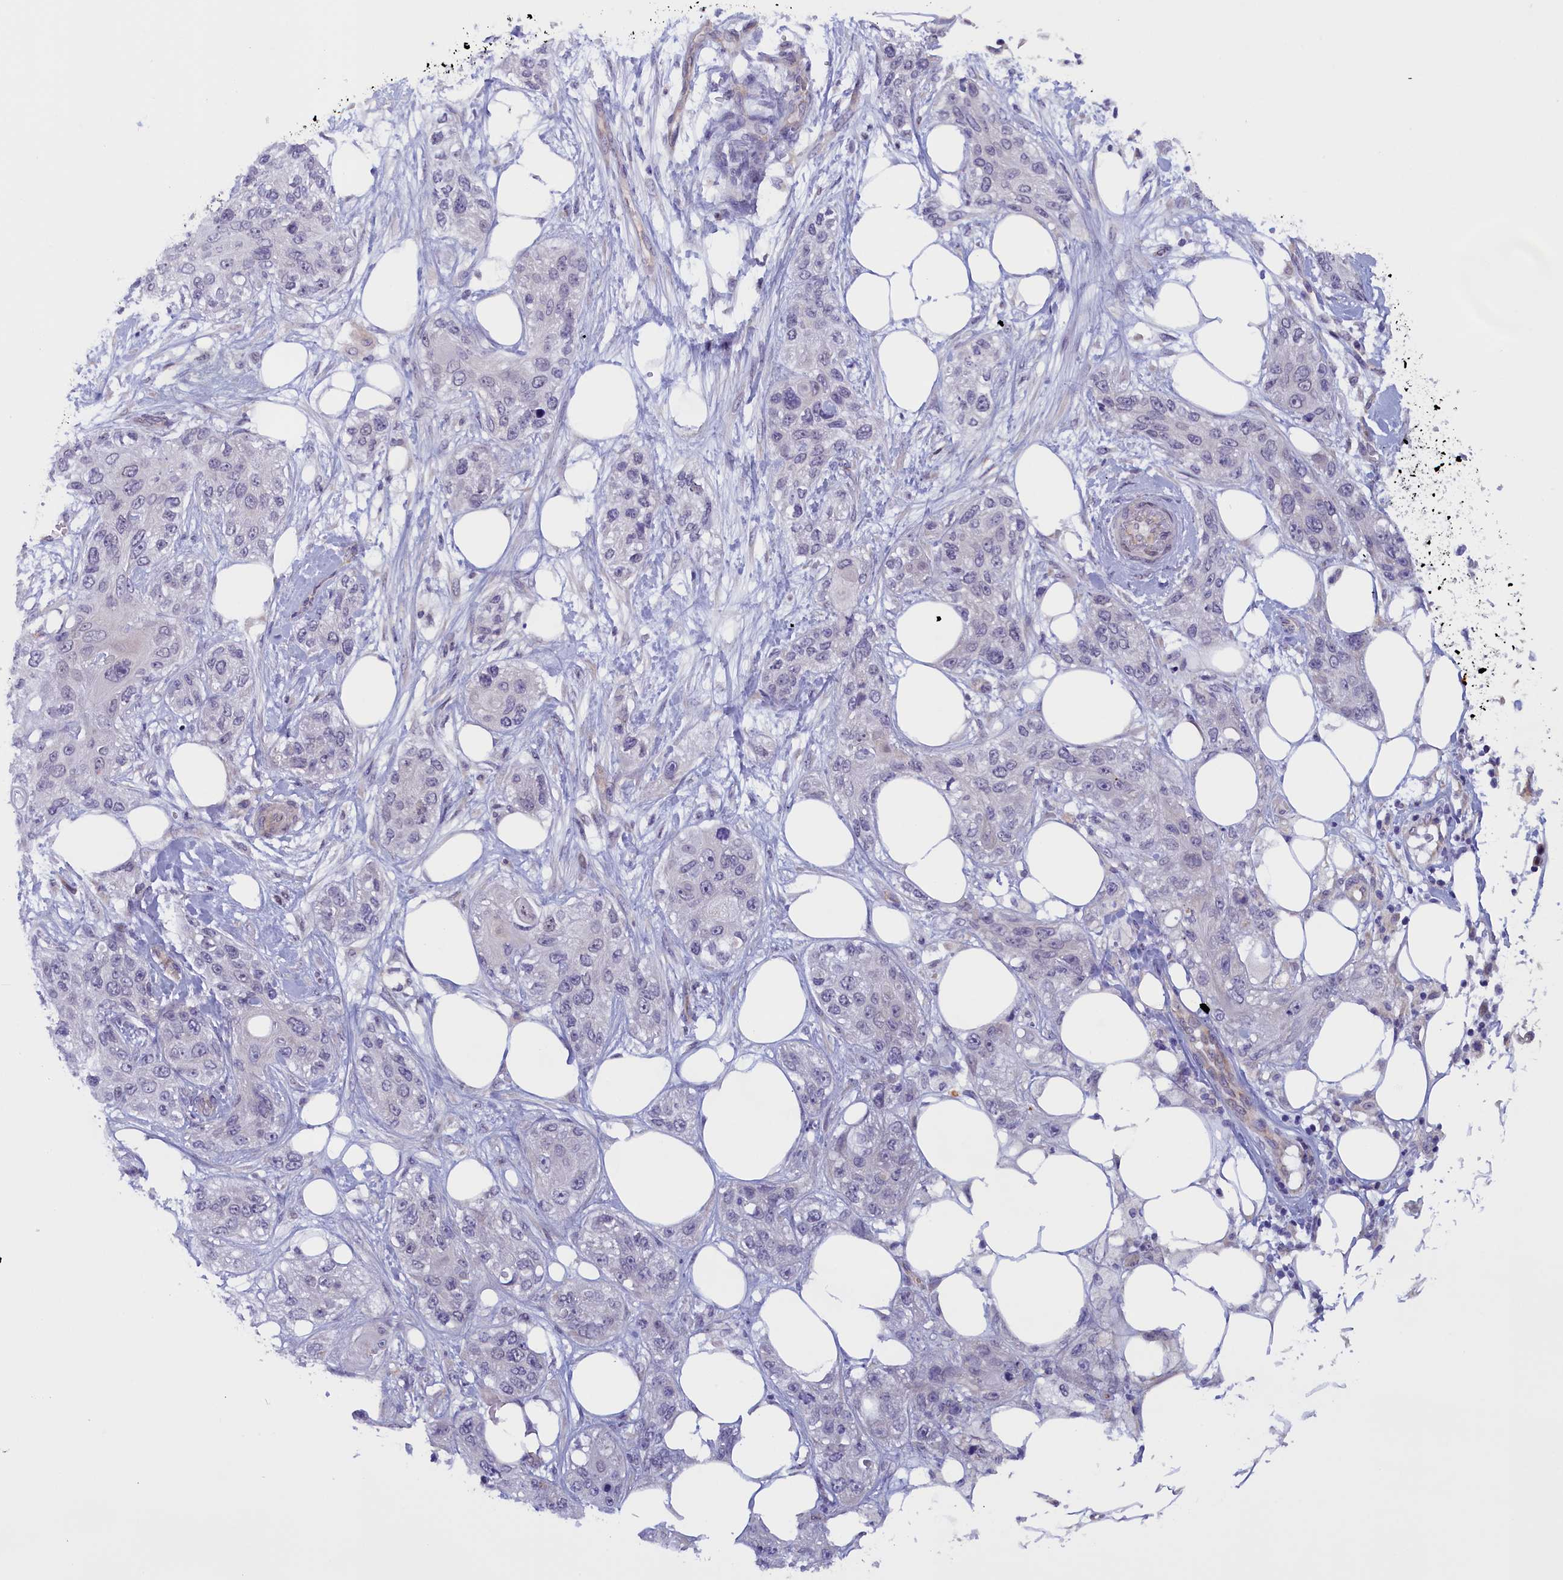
{"staining": {"intensity": "negative", "quantity": "none", "location": "none"}, "tissue": "skin cancer", "cell_type": "Tumor cells", "image_type": "cancer", "snomed": [{"axis": "morphology", "description": "Normal tissue, NOS"}, {"axis": "morphology", "description": "Squamous cell carcinoma, NOS"}, {"axis": "topography", "description": "Skin"}], "caption": "A photomicrograph of human skin squamous cell carcinoma is negative for staining in tumor cells.", "gene": "IGFALS", "patient": {"sex": "male", "age": 72}}